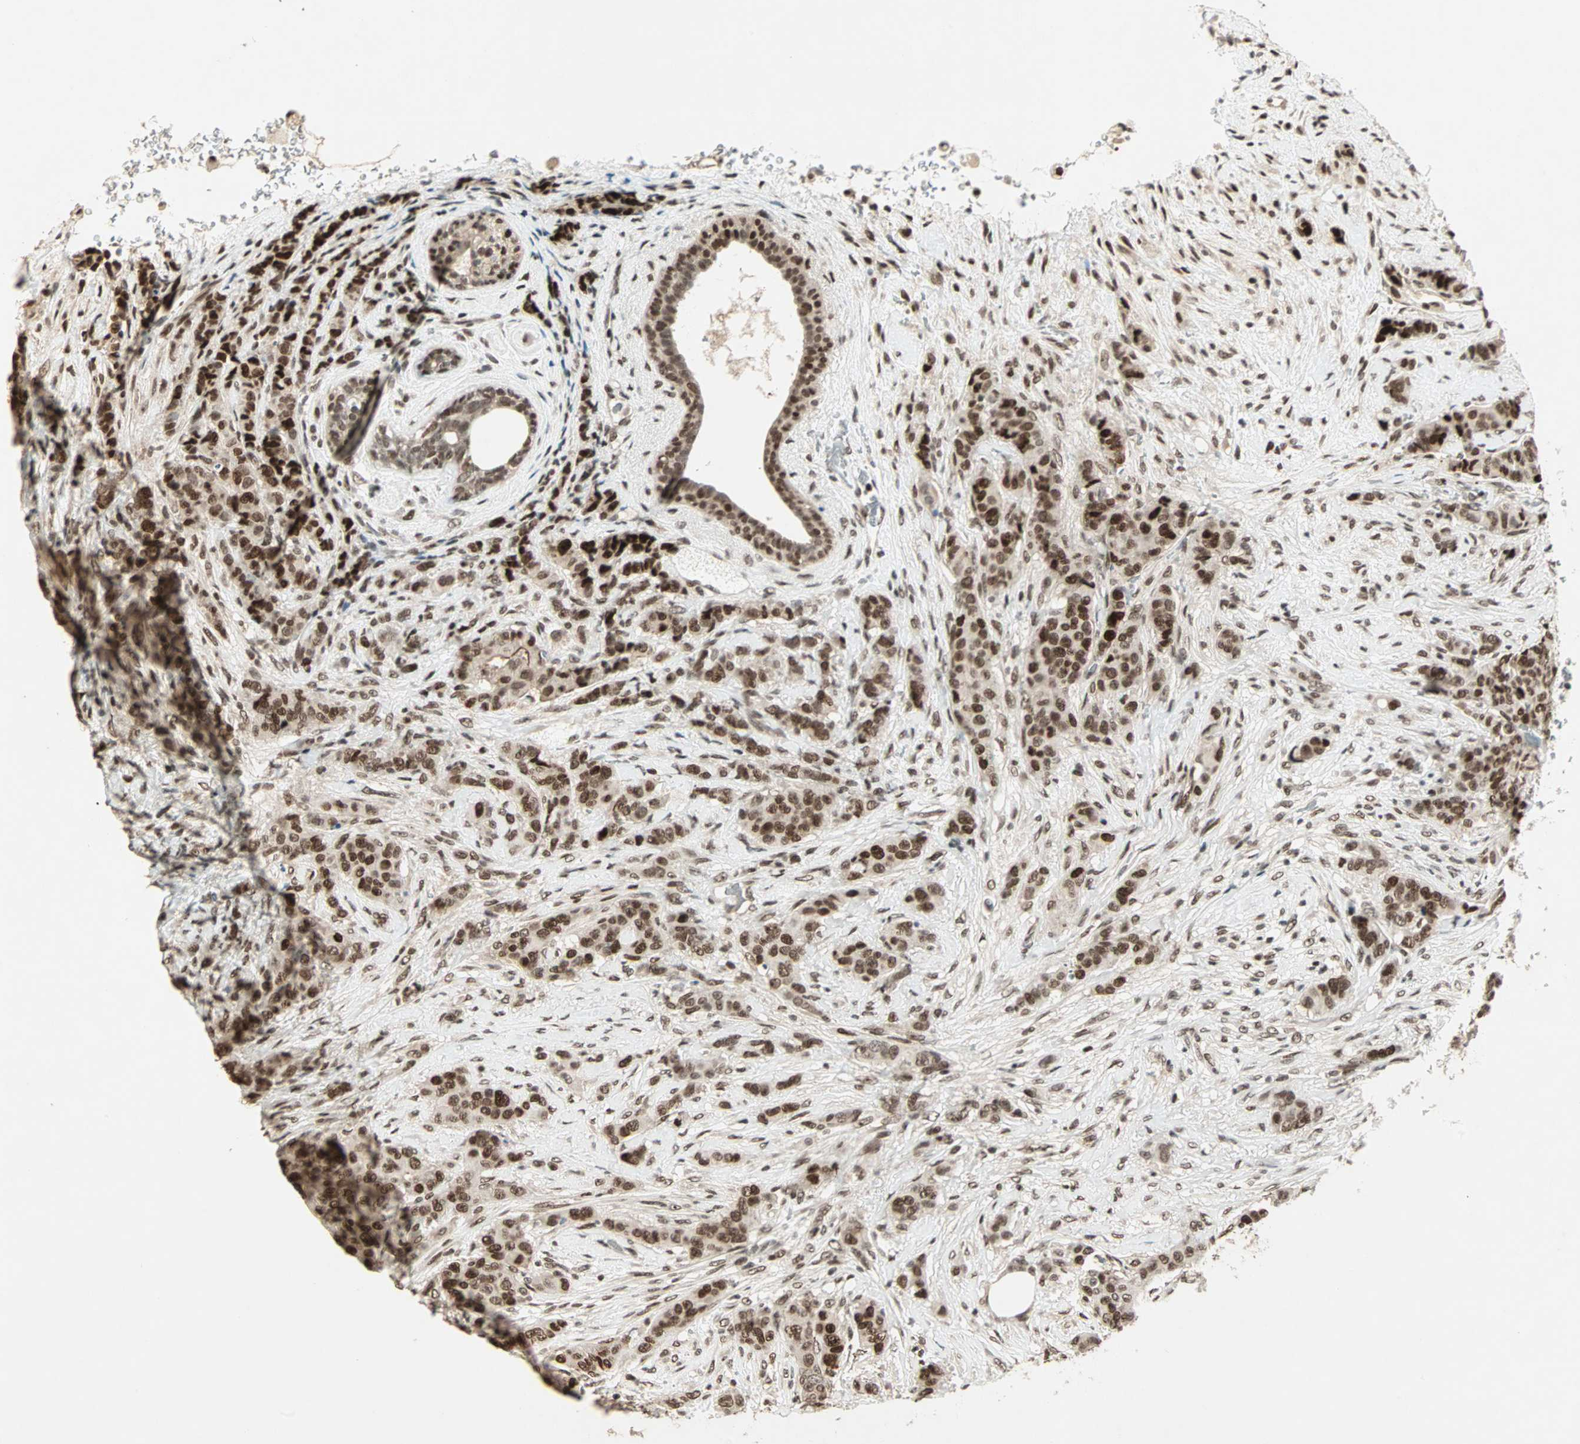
{"staining": {"intensity": "strong", "quantity": ">75%", "location": "nuclear"}, "tissue": "breast cancer", "cell_type": "Tumor cells", "image_type": "cancer", "snomed": [{"axis": "morphology", "description": "Duct carcinoma"}, {"axis": "topography", "description": "Breast"}], "caption": "Intraductal carcinoma (breast) stained for a protein demonstrates strong nuclear positivity in tumor cells. (DAB IHC with brightfield microscopy, high magnification).", "gene": "MDC1", "patient": {"sex": "female", "age": 40}}